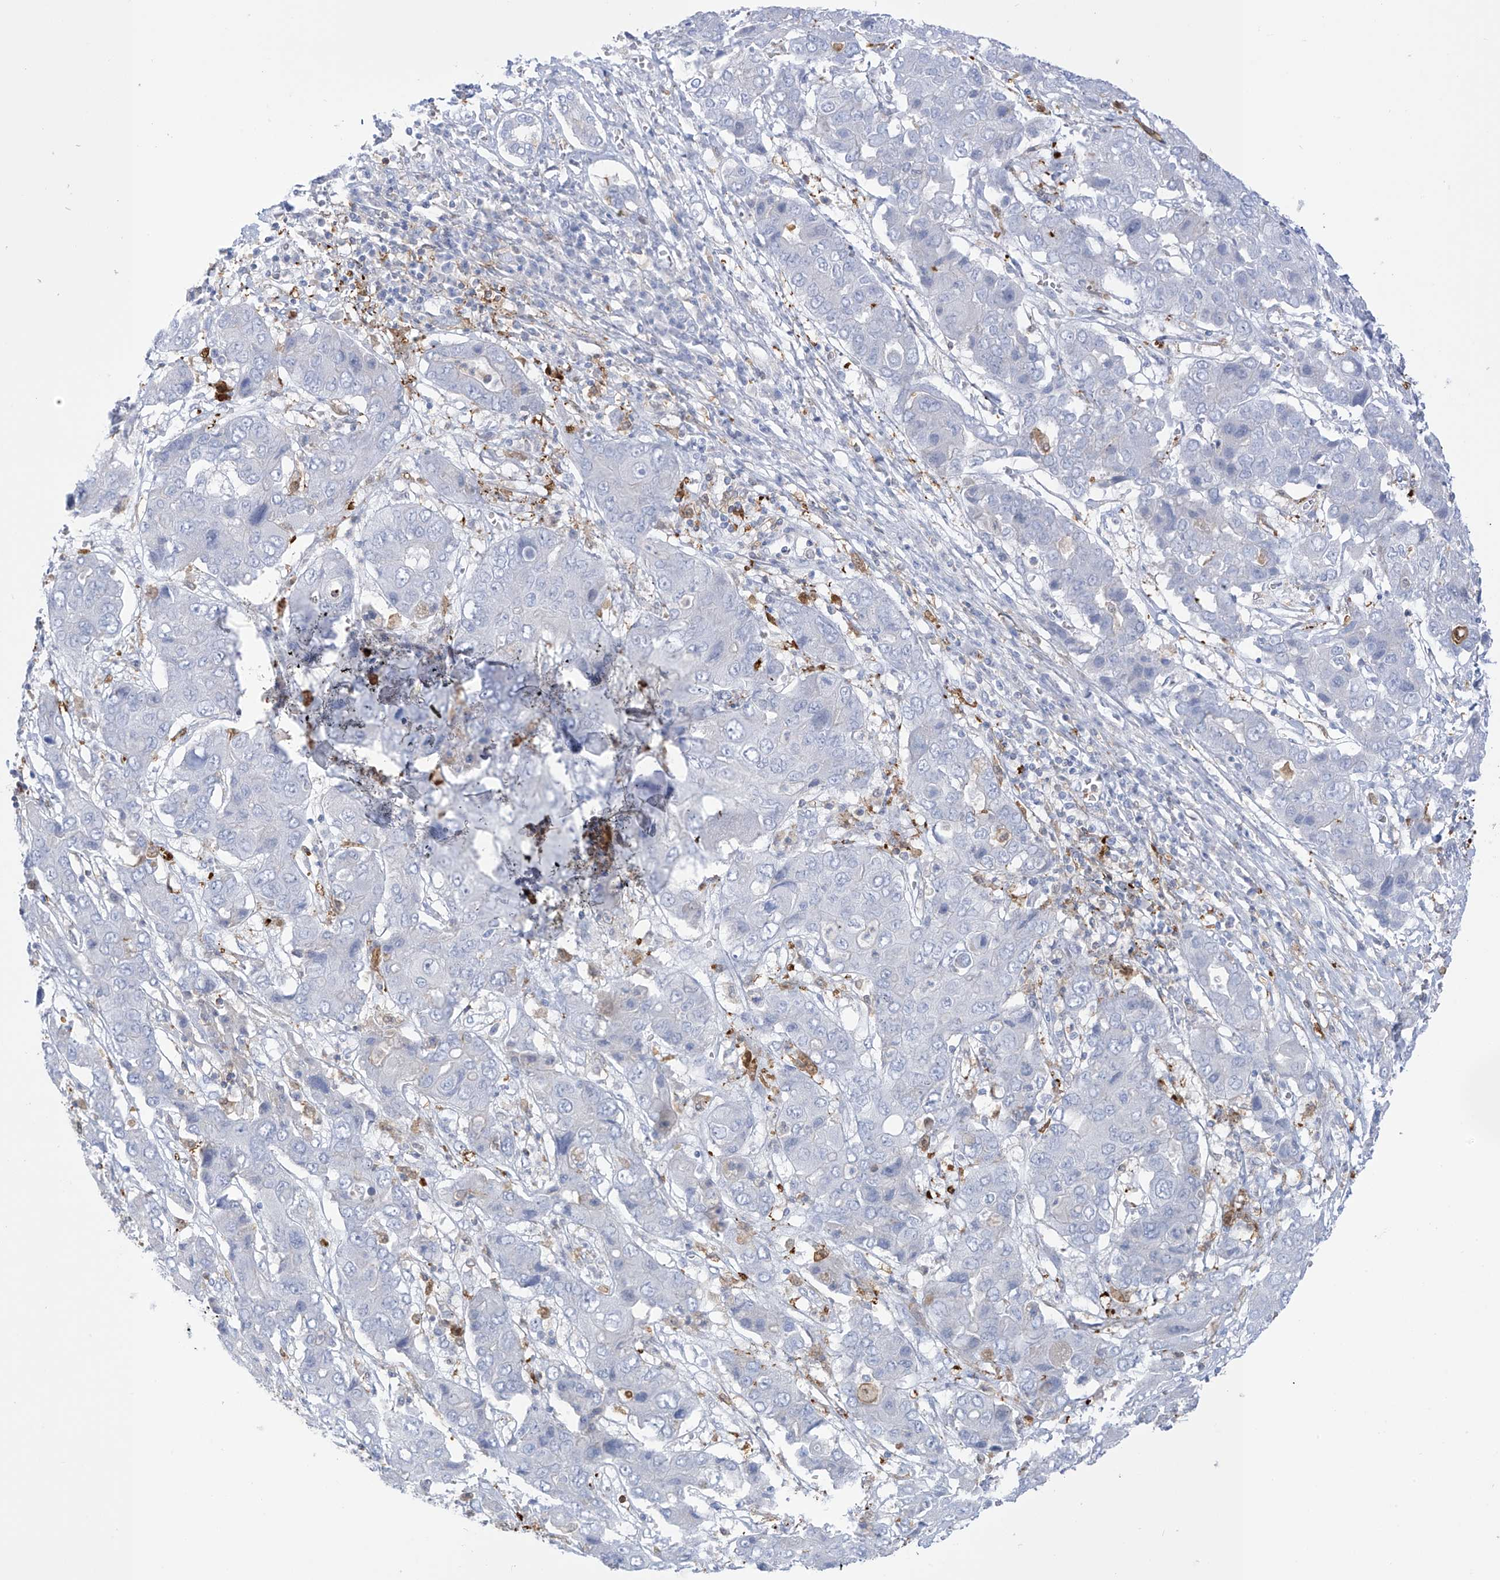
{"staining": {"intensity": "negative", "quantity": "none", "location": "none"}, "tissue": "liver cancer", "cell_type": "Tumor cells", "image_type": "cancer", "snomed": [{"axis": "morphology", "description": "Cholangiocarcinoma"}, {"axis": "topography", "description": "Liver"}], "caption": "Immunohistochemistry (IHC) photomicrograph of neoplastic tissue: human liver cancer (cholangiocarcinoma) stained with DAB (3,3'-diaminobenzidine) shows no significant protein expression in tumor cells. Nuclei are stained in blue.", "gene": "TRMT2B", "patient": {"sex": "male", "age": 67}}